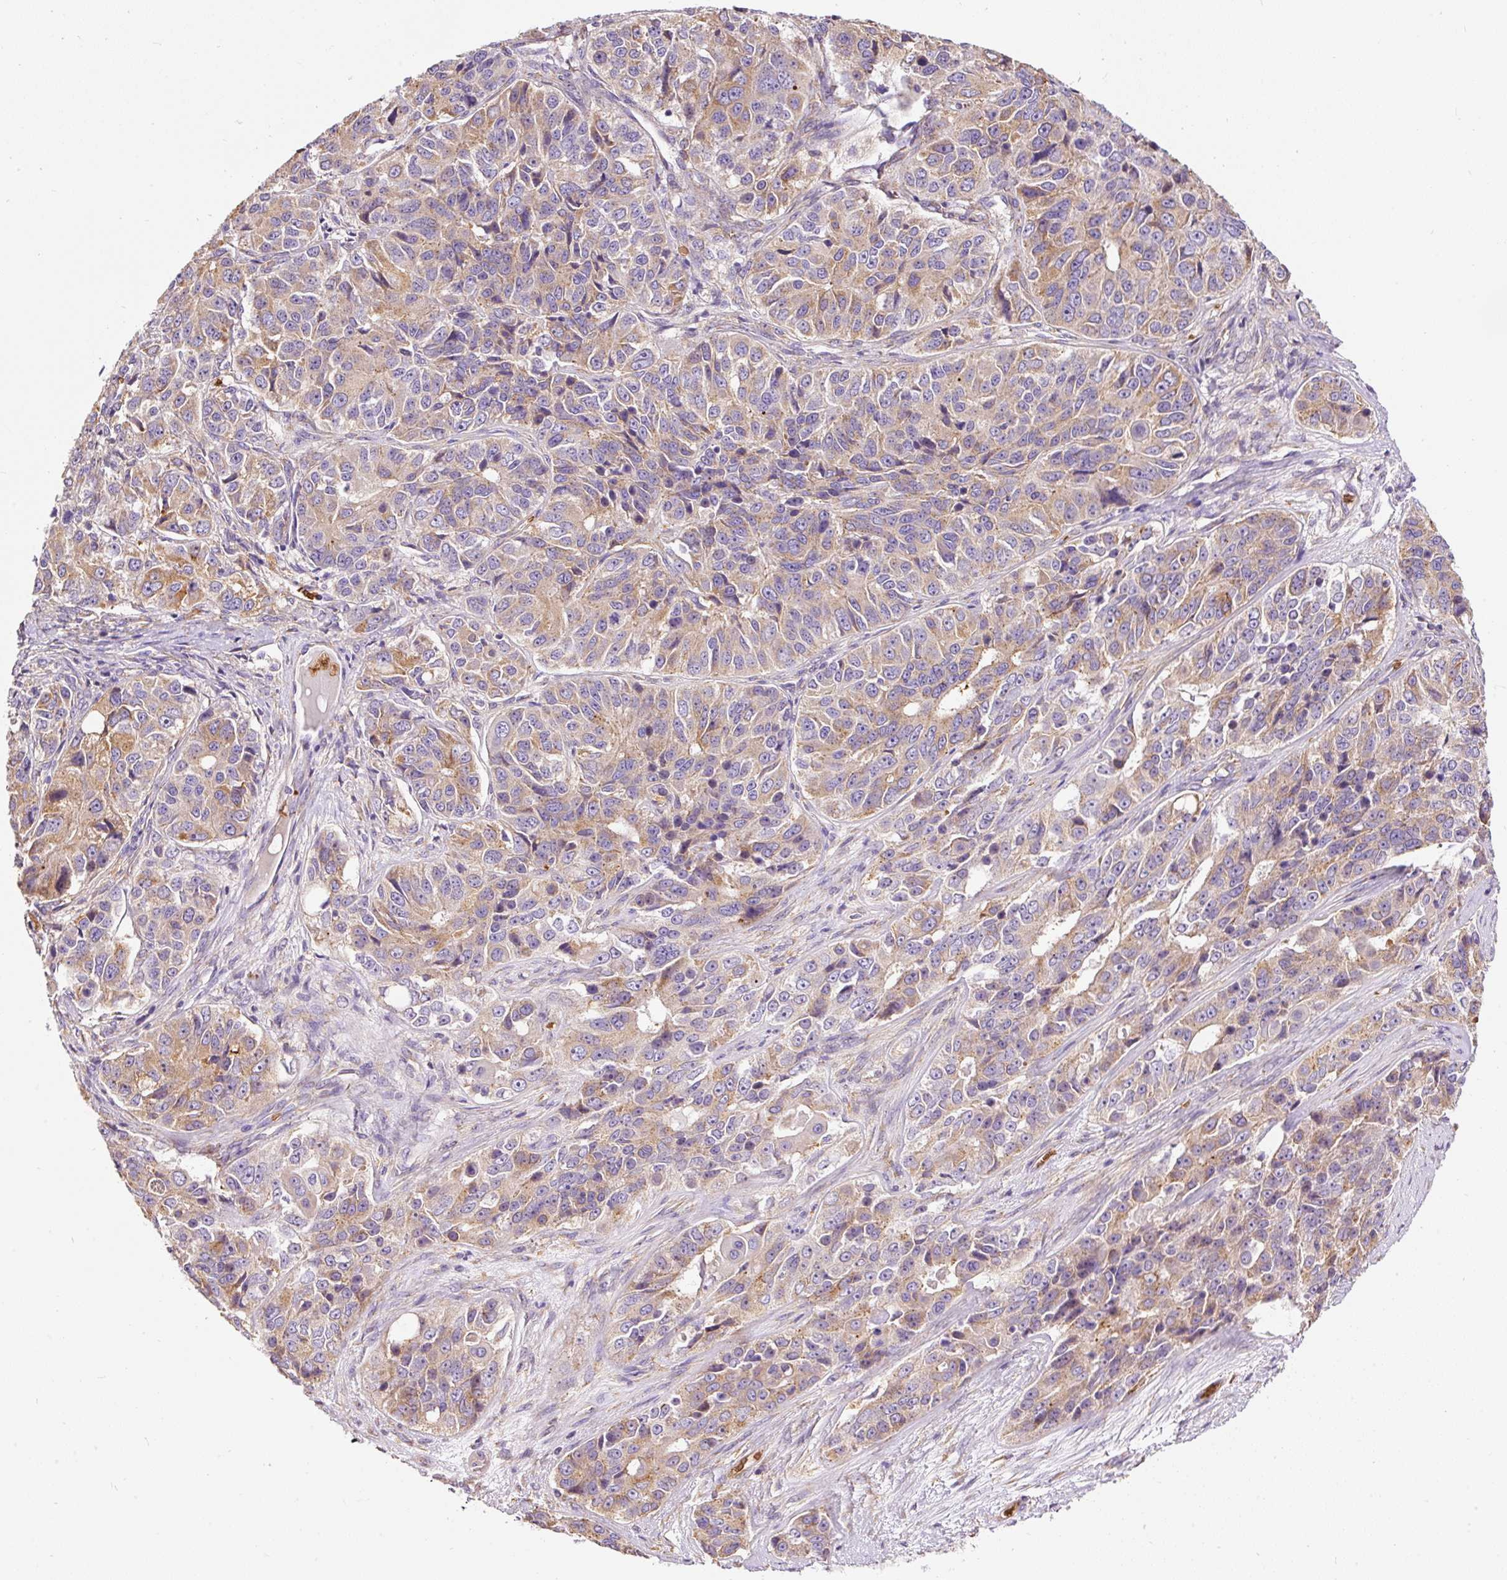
{"staining": {"intensity": "moderate", "quantity": ">75%", "location": "cytoplasmic/membranous"}, "tissue": "ovarian cancer", "cell_type": "Tumor cells", "image_type": "cancer", "snomed": [{"axis": "morphology", "description": "Carcinoma, endometroid"}, {"axis": "topography", "description": "Ovary"}], "caption": "Immunohistochemical staining of ovarian endometroid carcinoma demonstrates medium levels of moderate cytoplasmic/membranous protein positivity in approximately >75% of tumor cells.", "gene": "PRRC2A", "patient": {"sex": "female", "age": 51}}